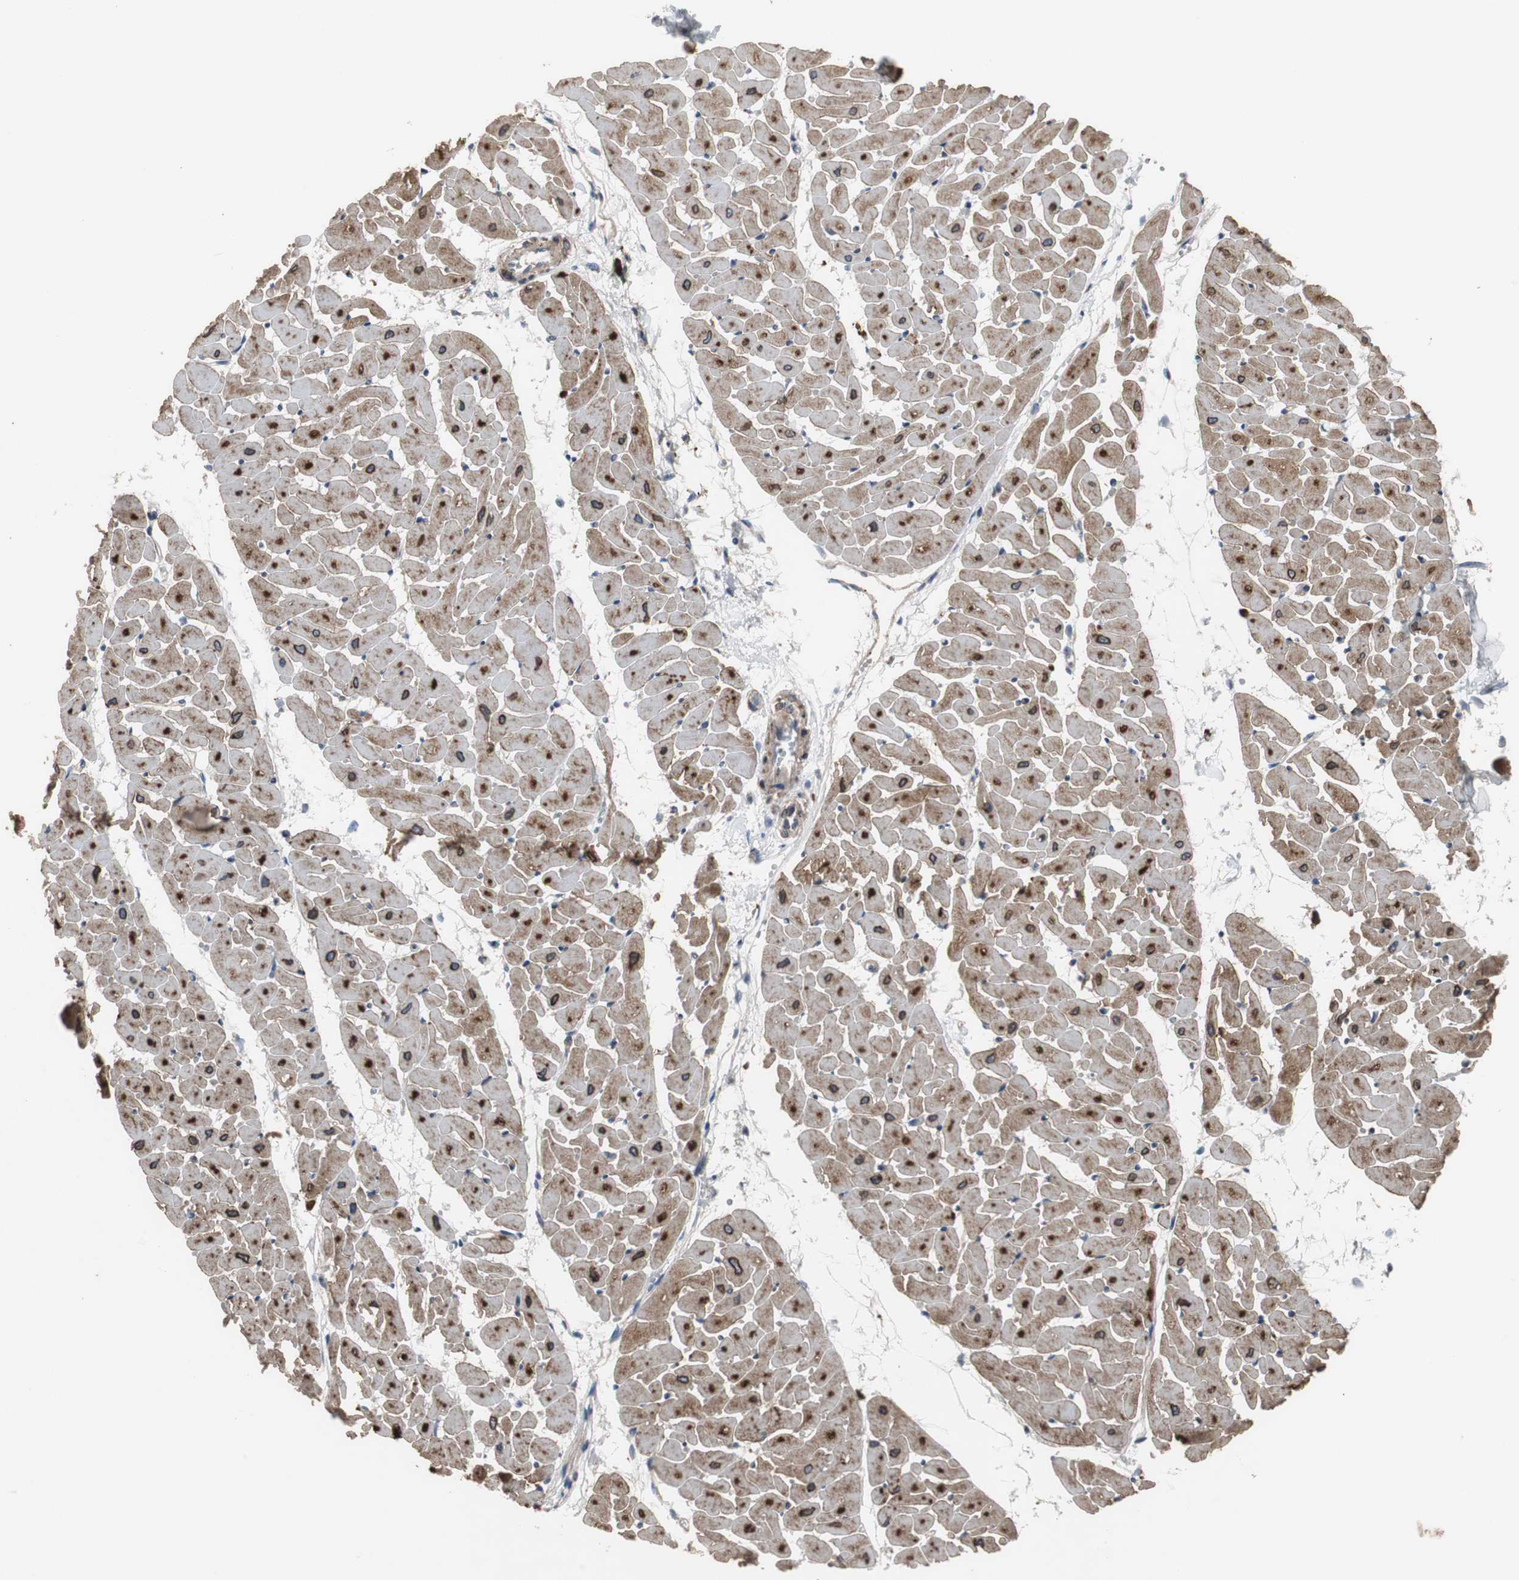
{"staining": {"intensity": "strong", "quantity": "25%-75%", "location": "cytoplasmic/membranous,nuclear"}, "tissue": "heart muscle", "cell_type": "Cardiomyocytes", "image_type": "normal", "snomed": [{"axis": "morphology", "description": "Normal tissue, NOS"}, {"axis": "topography", "description": "Heart"}], "caption": "Human heart muscle stained for a protein (brown) displays strong cytoplasmic/membranous,nuclear positive positivity in approximately 25%-75% of cardiomyocytes.", "gene": "SORT1", "patient": {"sex": "female", "age": 19}}